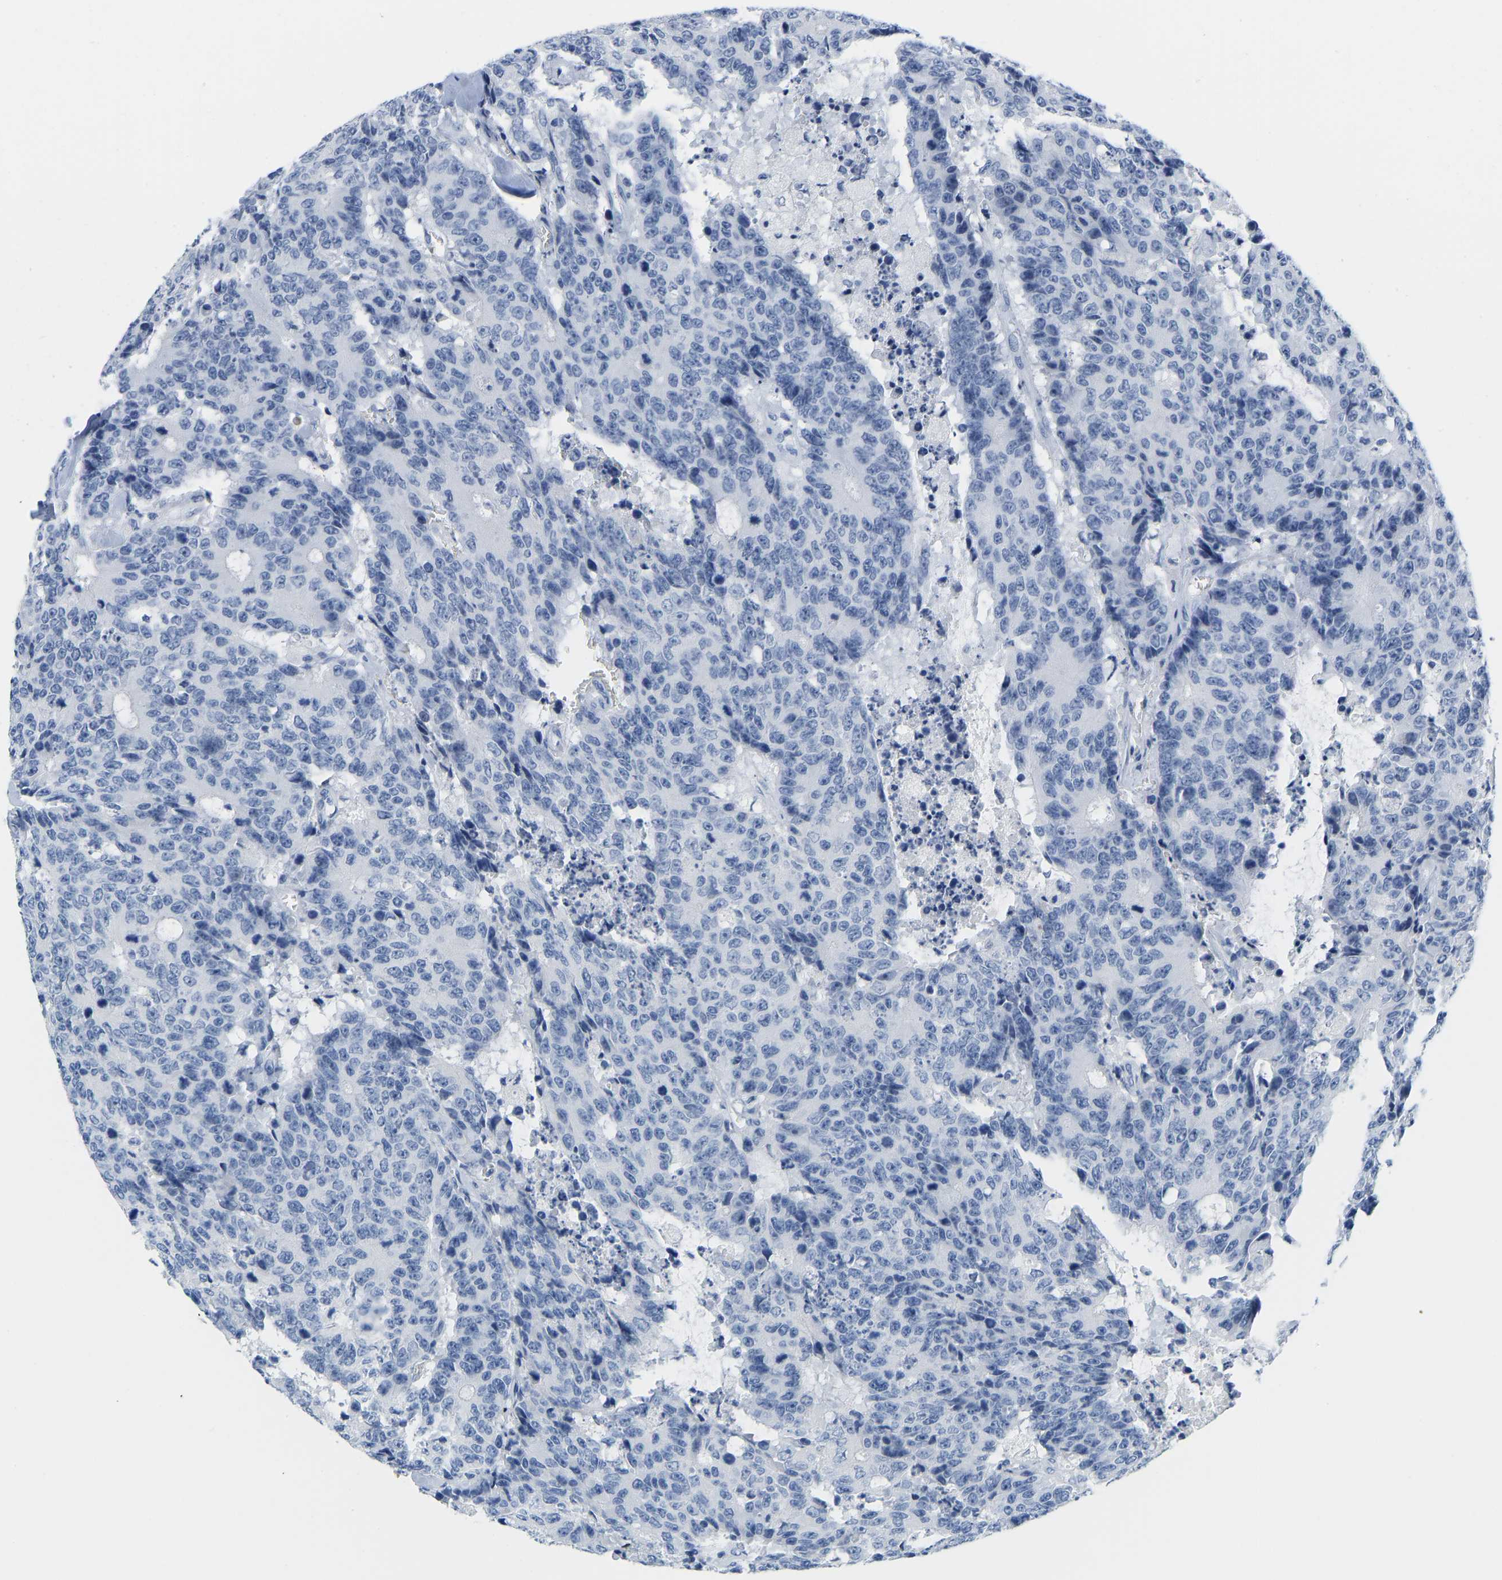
{"staining": {"intensity": "negative", "quantity": "none", "location": "none"}, "tissue": "colorectal cancer", "cell_type": "Tumor cells", "image_type": "cancer", "snomed": [{"axis": "morphology", "description": "Adenocarcinoma, NOS"}, {"axis": "topography", "description": "Colon"}], "caption": "The IHC micrograph has no significant expression in tumor cells of adenocarcinoma (colorectal) tissue.", "gene": "SERPINB3", "patient": {"sex": "female", "age": 86}}